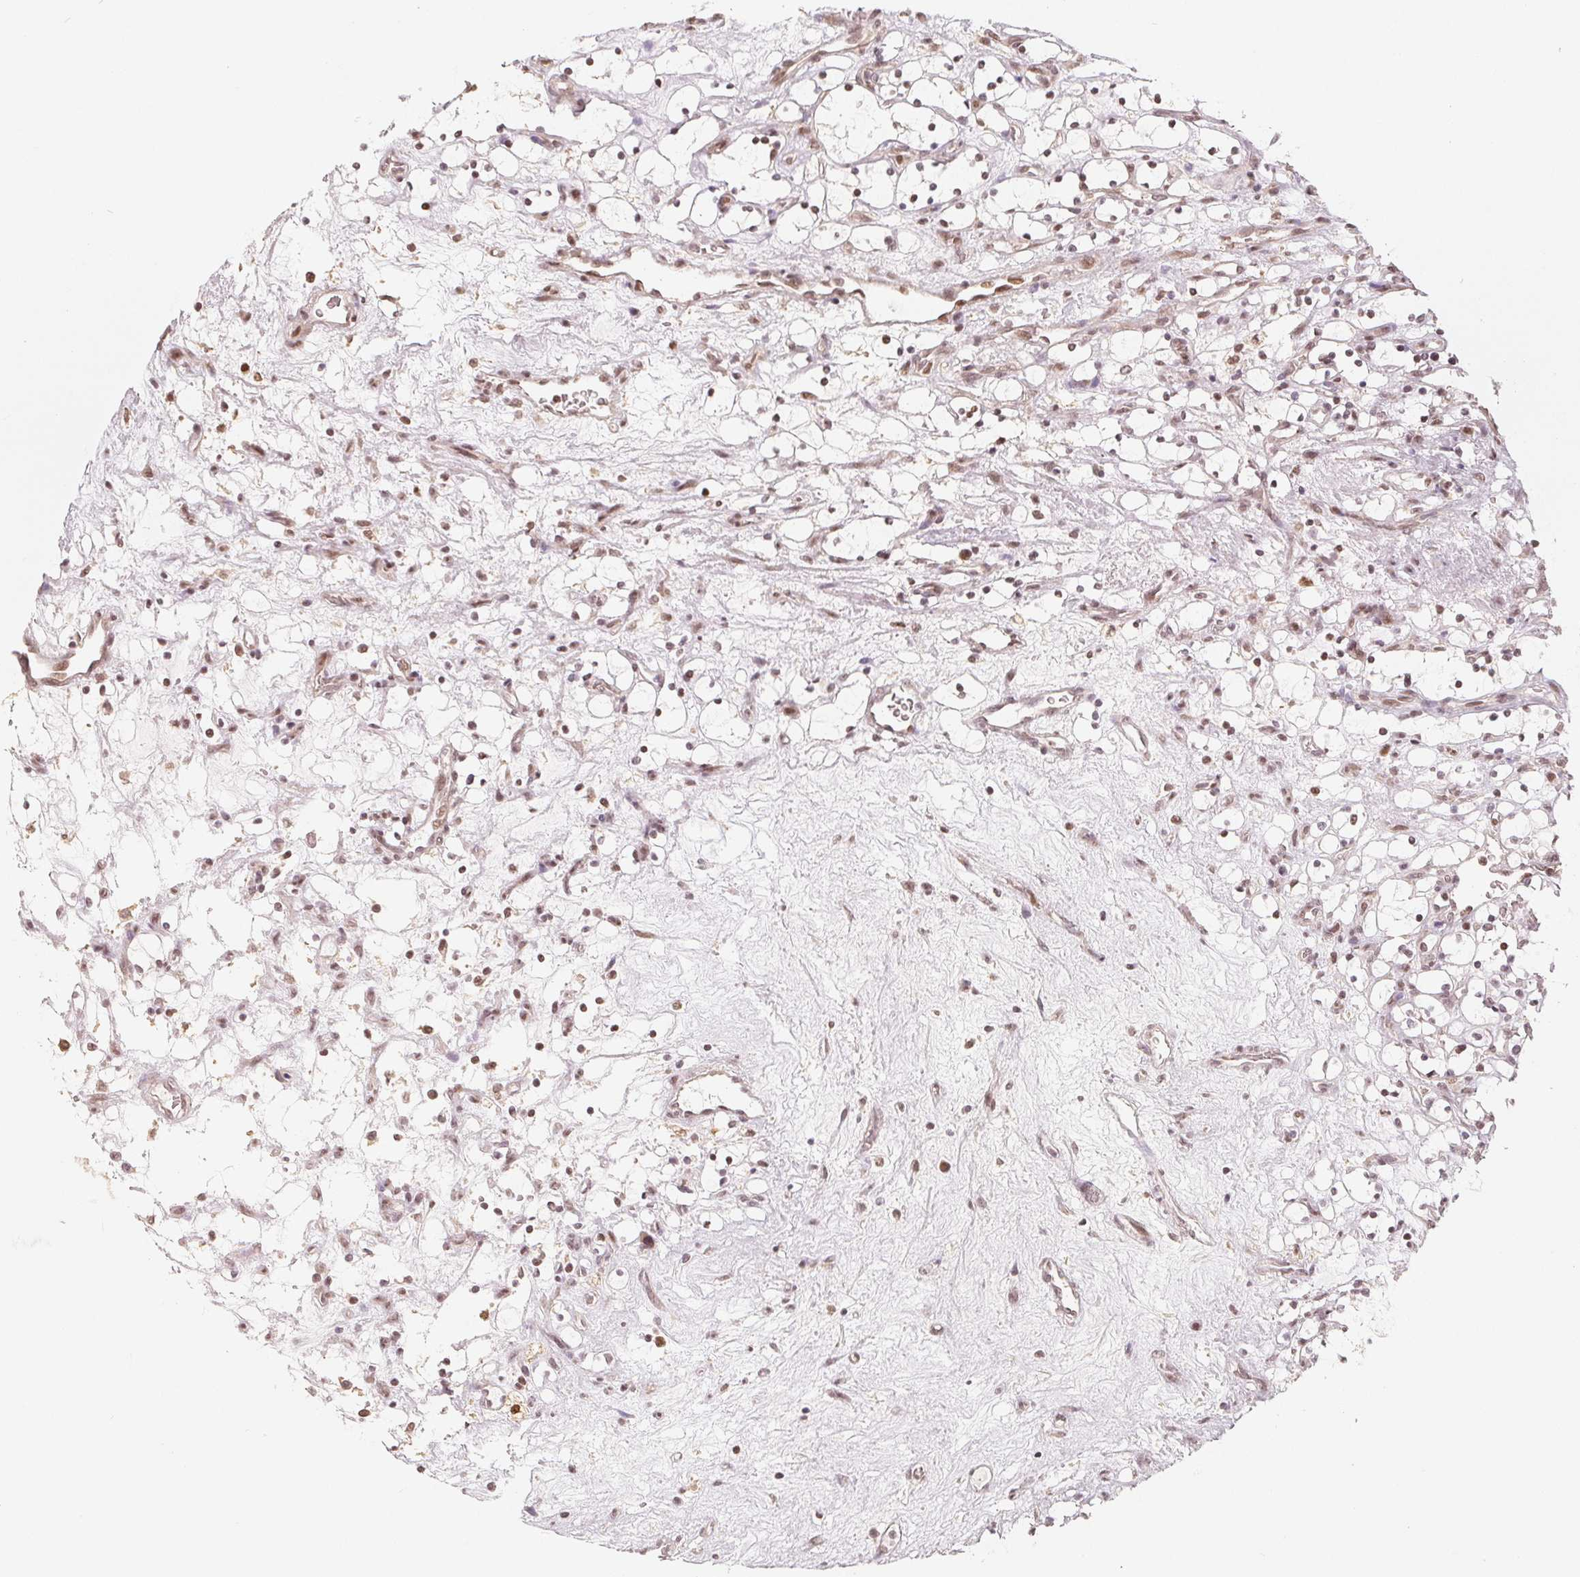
{"staining": {"intensity": "weak", "quantity": "25%-75%", "location": "nuclear"}, "tissue": "renal cancer", "cell_type": "Tumor cells", "image_type": "cancer", "snomed": [{"axis": "morphology", "description": "Adenocarcinoma, NOS"}, {"axis": "topography", "description": "Kidney"}], "caption": "DAB immunohistochemical staining of adenocarcinoma (renal) demonstrates weak nuclear protein expression in about 25%-75% of tumor cells.", "gene": "CCDC138", "patient": {"sex": "female", "age": 69}}